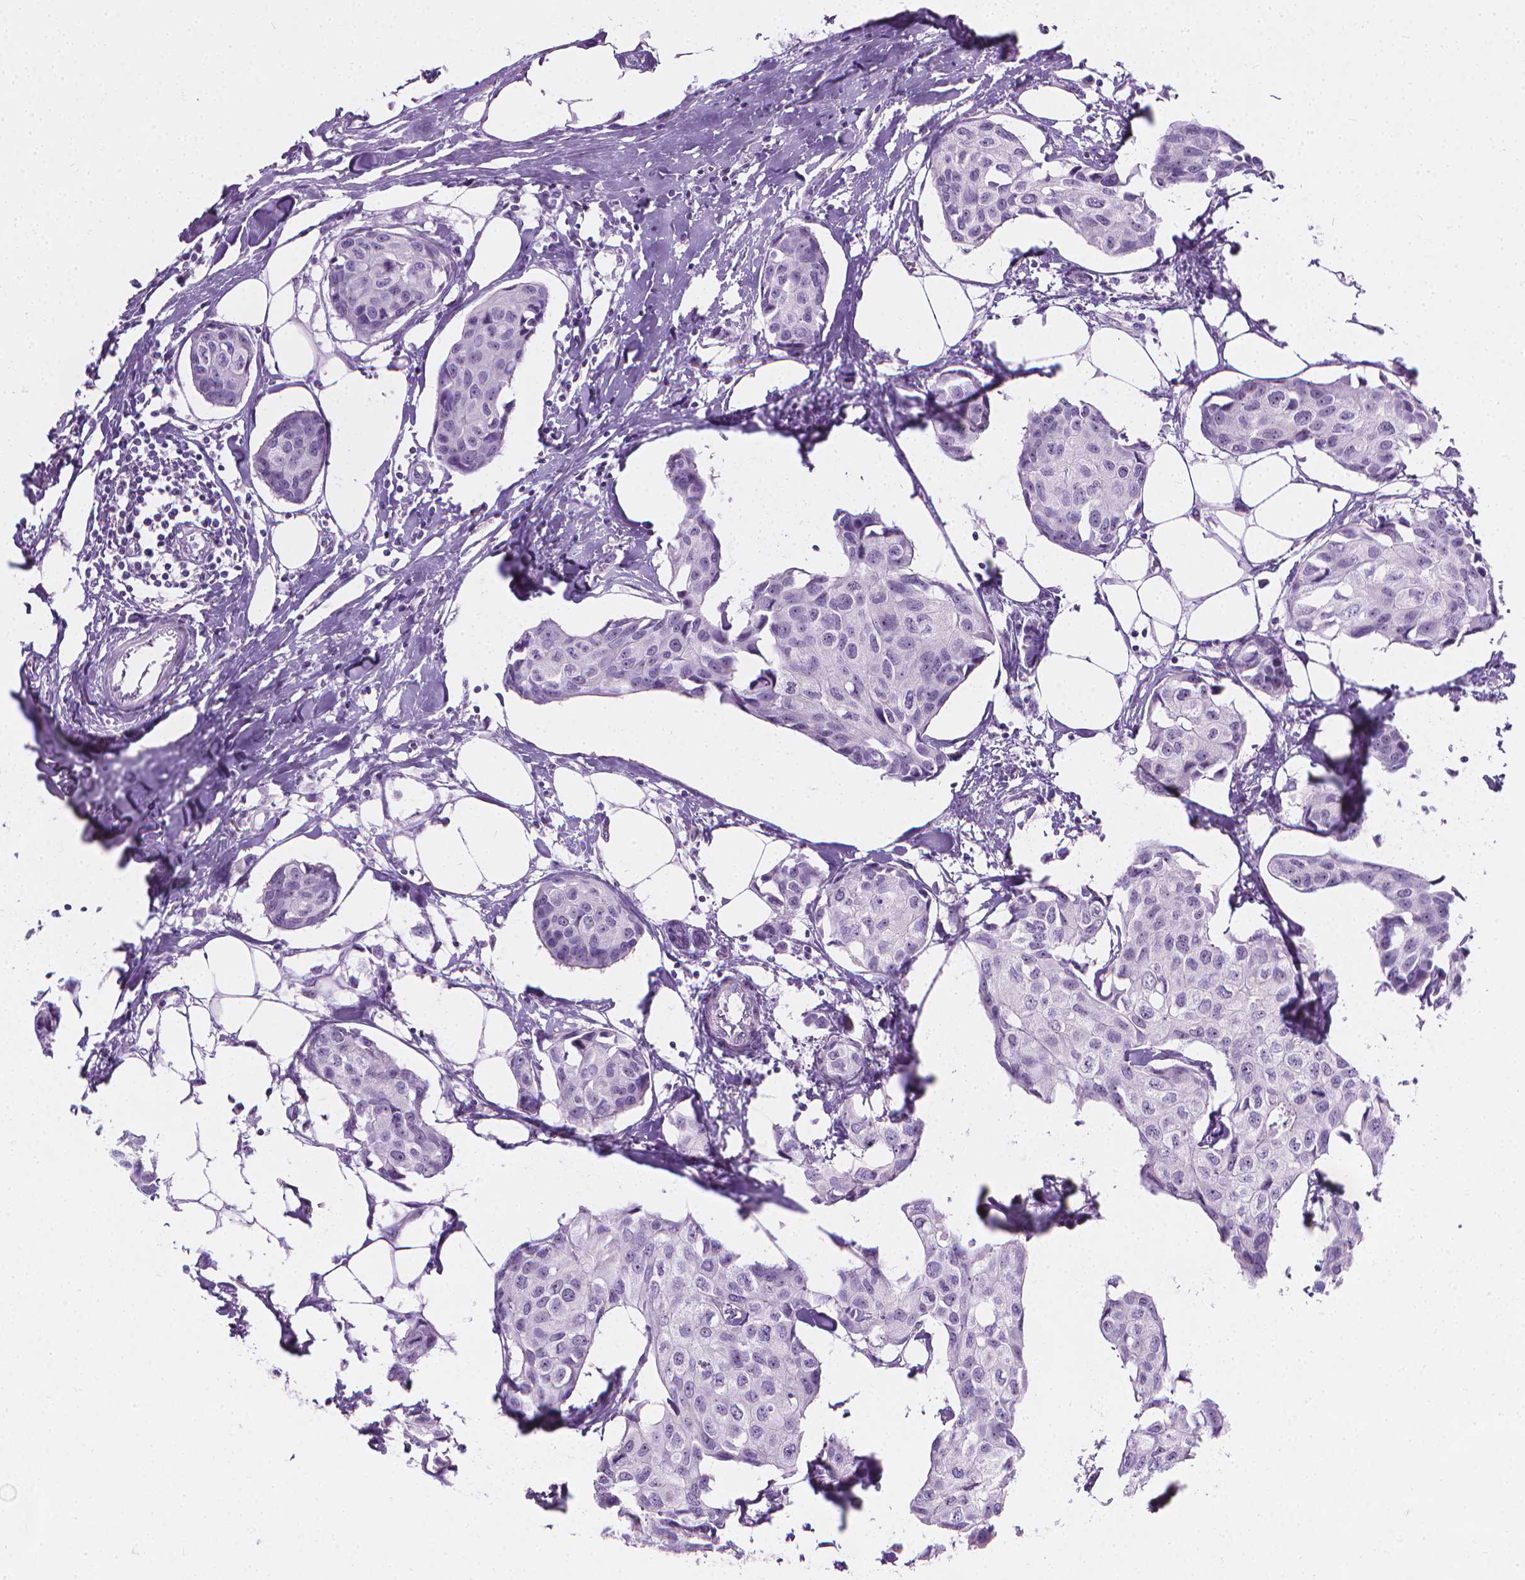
{"staining": {"intensity": "negative", "quantity": "none", "location": "none"}, "tissue": "breast cancer", "cell_type": "Tumor cells", "image_type": "cancer", "snomed": [{"axis": "morphology", "description": "Duct carcinoma"}, {"axis": "topography", "description": "Breast"}], "caption": "Histopathology image shows no significant protein positivity in tumor cells of breast cancer.", "gene": "NOL7", "patient": {"sex": "female", "age": 80}}